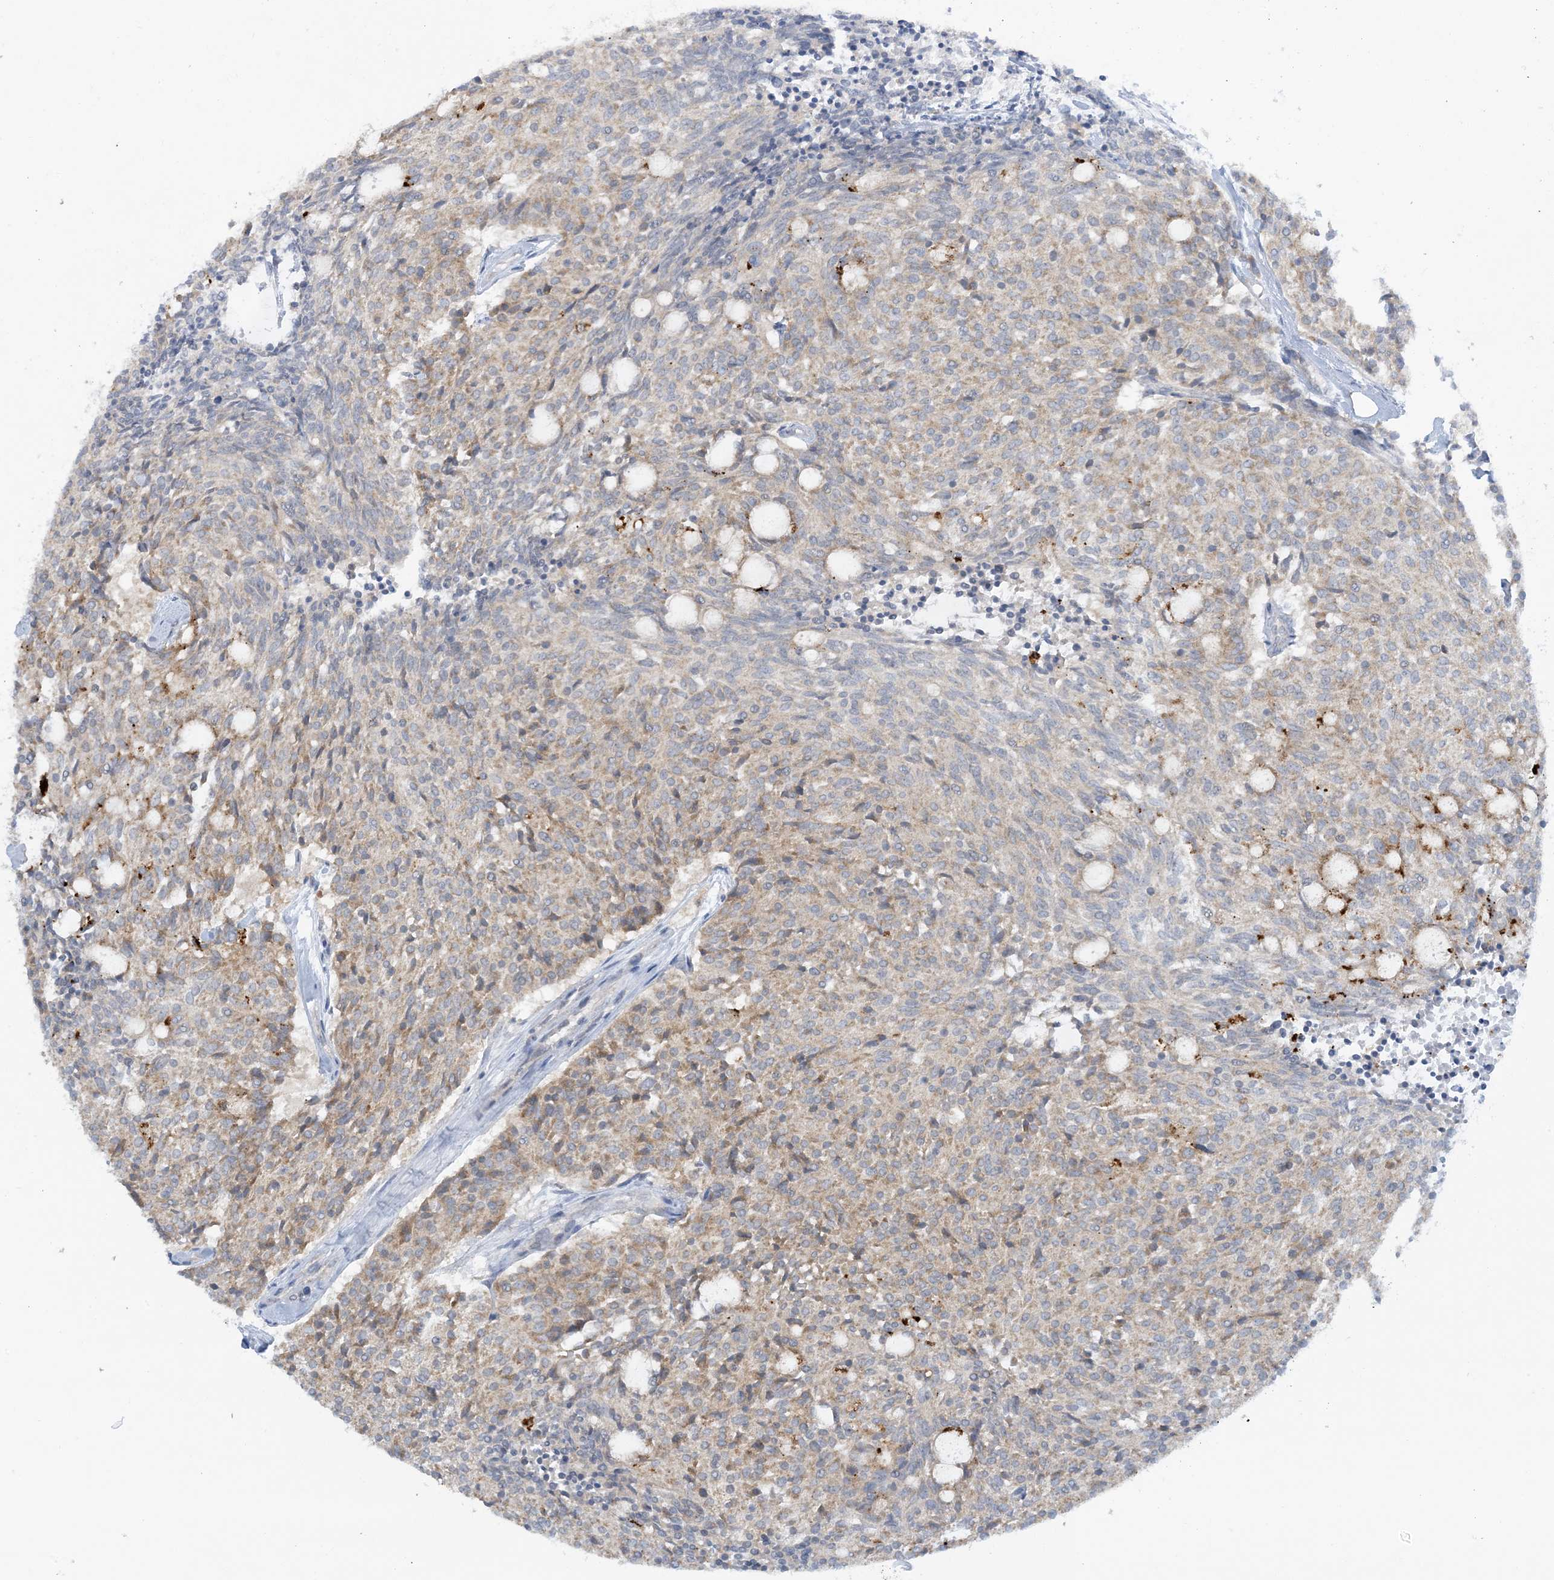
{"staining": {"intensity": "weak", "quantity": "25%-75%", "location": "cytoplasmic/membranous"}, "tissue": "carcinoid", "cell_type": "Tumor cells", "image_type": "cancer", "snomed": [{"axis": "morphology", "description": "Carcinoid, malignant, NOS"}, {"axis": "topography", "description": "Pancreas"}], "caption": "Malignant carcinoid was stained to show a protein in brown. There is low levels of weak cytoplasmic/membranous positivity in approximately 25%-75% of tumor cells.", "gene": "MRPS18A", "patient": {"sex": "female", "age": 54}}